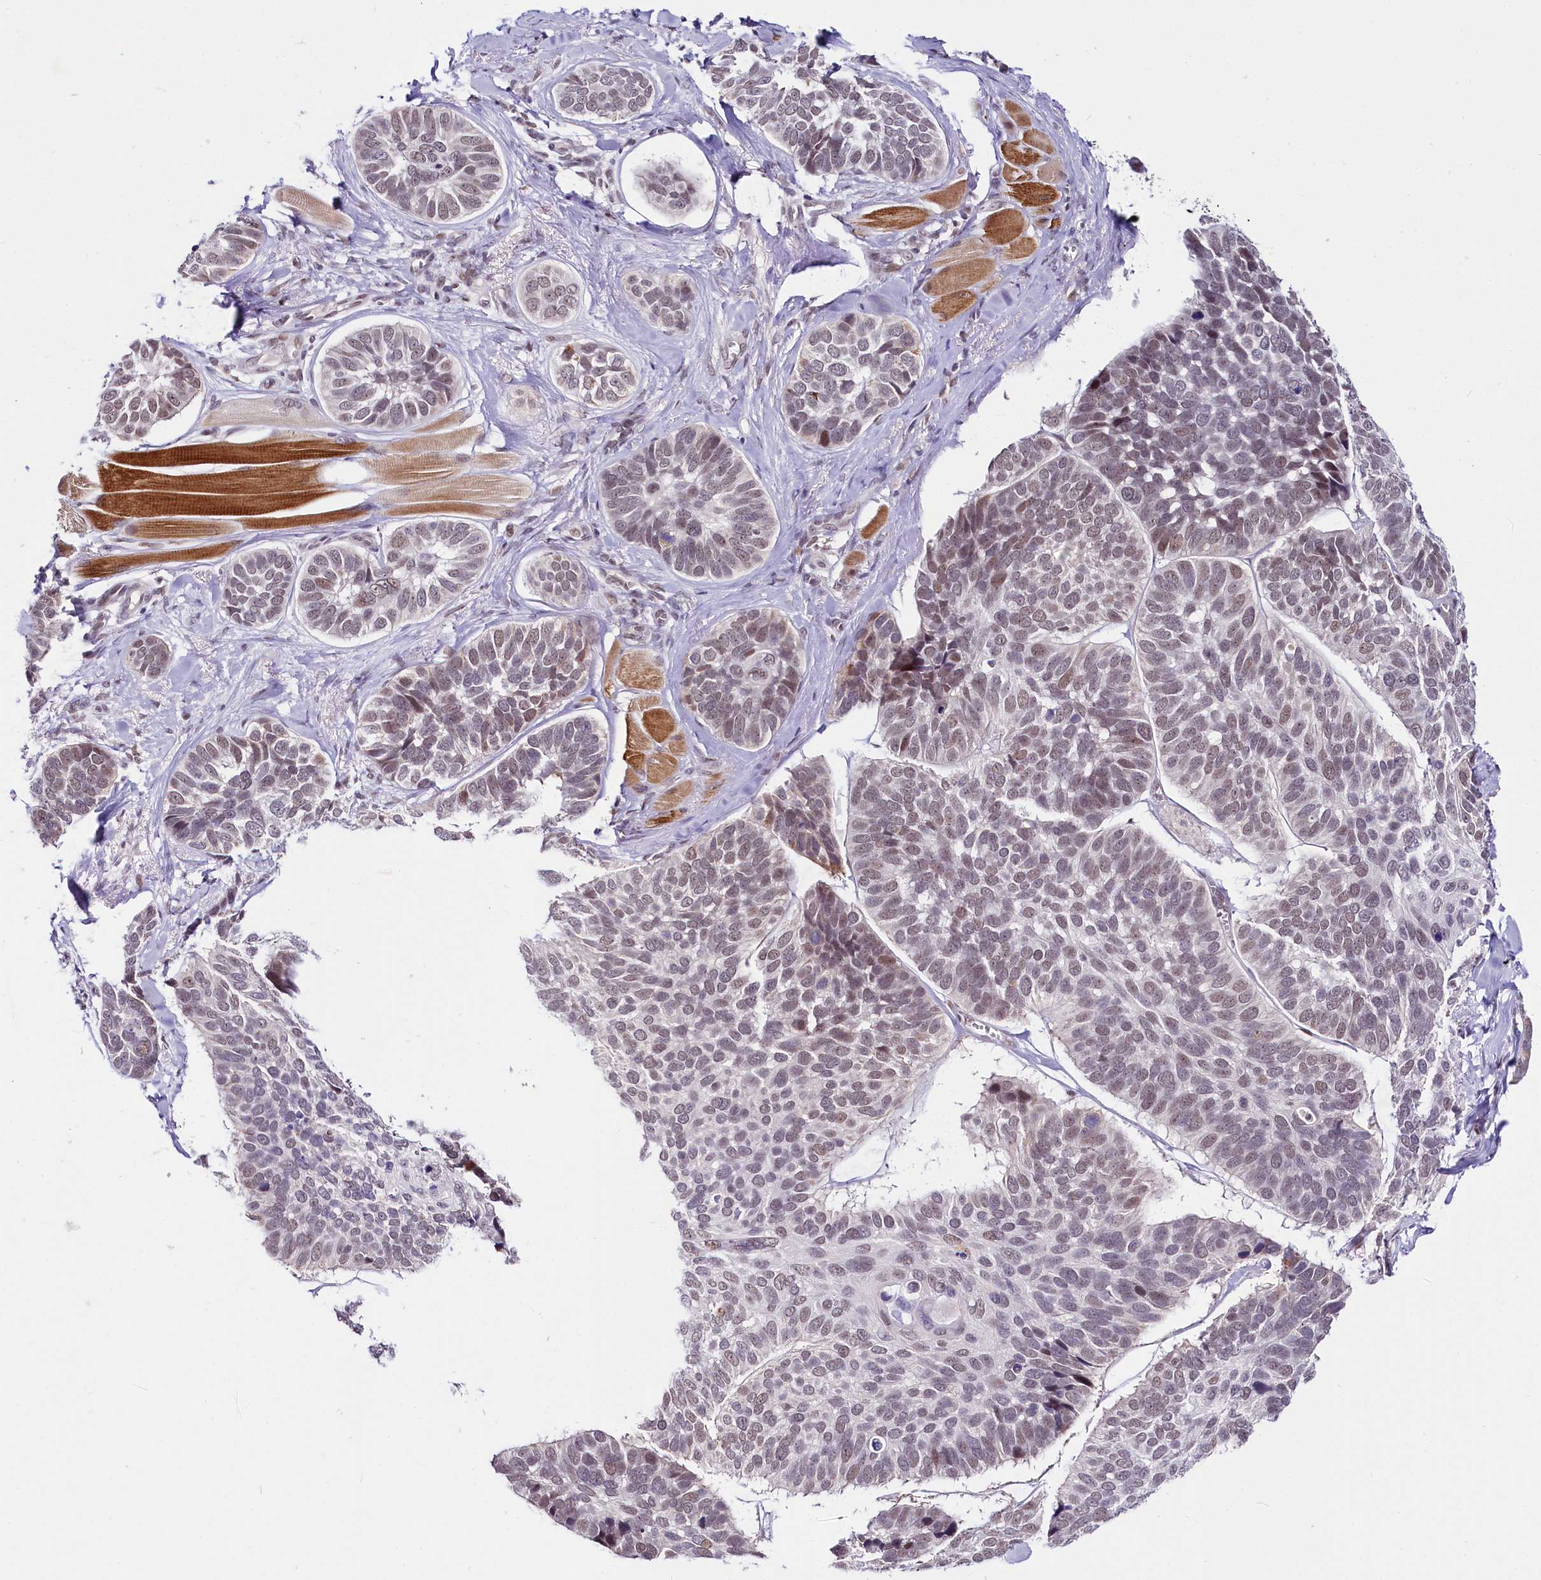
{"staining": {"intensity": "weak", "quantity": ">75%", "location": "nuclear"}, "tissue": "skin cancer", "cell_type": "Tumor cells", "image_type": "cancer", "snomed": [{"axis": "morphology", "description": "Basal cell carcinoma"}, {"axis": "topography", "description": "Skin"}], "caption": "The image shows immunohistochemical staining of skin cancer (basal cell carcinoma). There is weak nuclear positivity is identified in approximately >75% of tumor cells.", "gene": "SCAF11", "patient": {"sex": "male", "age": 62}}